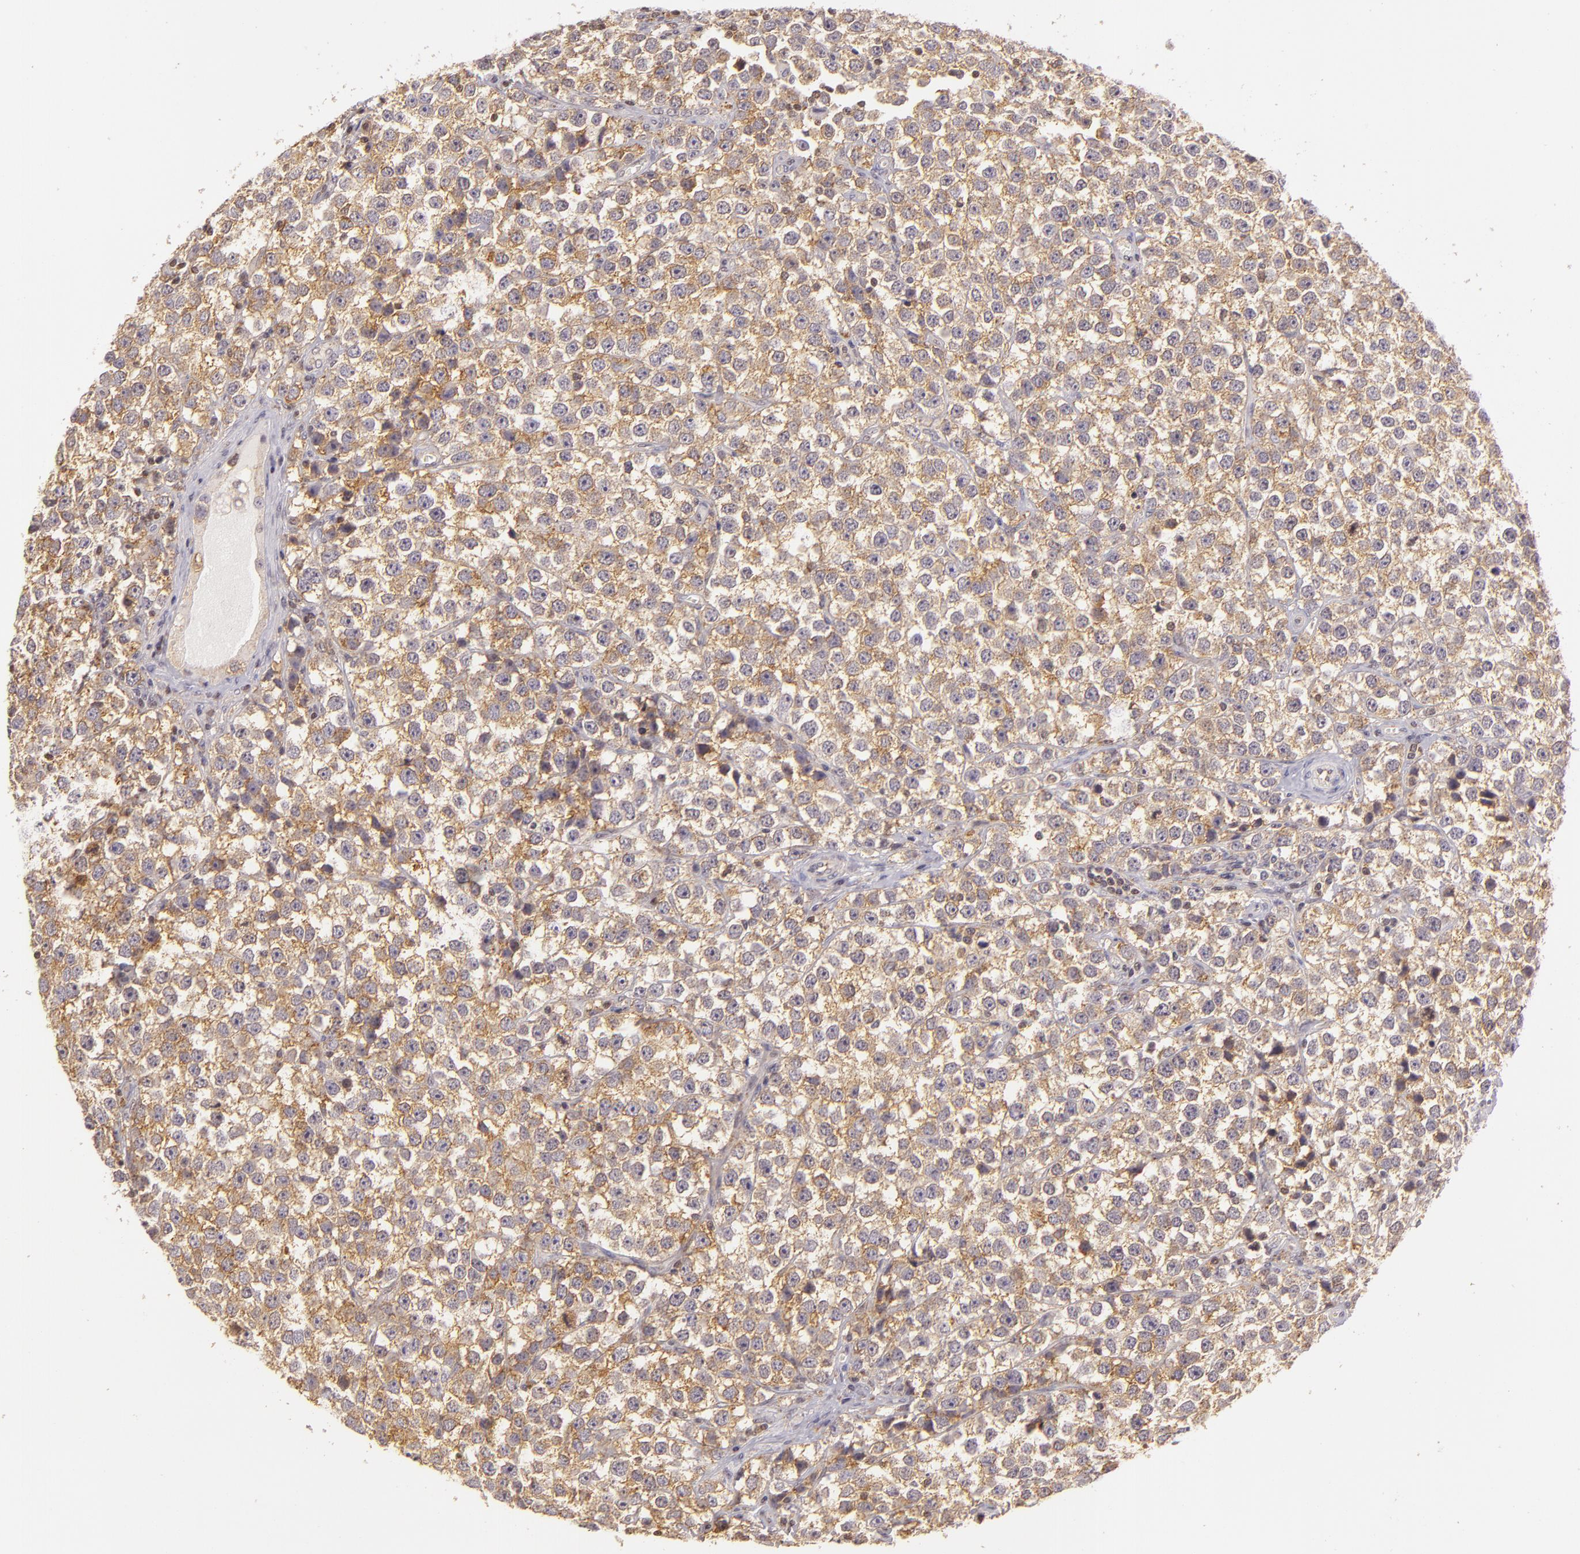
{"staining": {"intensity": "moderate", "quantity": "25%-75%", "location": "cytoplasmic/membranous"}, "tissue": "testis cancer", "cell_type": "Tumor cells", "image_type": "cancer", "snomed": [{"axis": "morphology", "description": "Seminoma, NOS"}, {"axis": "topography", "description": "Testis"}], "caption": "The photomicrograph demonstrates a brown stain indicating the presence of a protein in the cytoplasmic/membranous of tumor cells in testis cancer (seminoma).", "gene": "IMPDH1", "patient": {"sex": "male", "age": 25}}